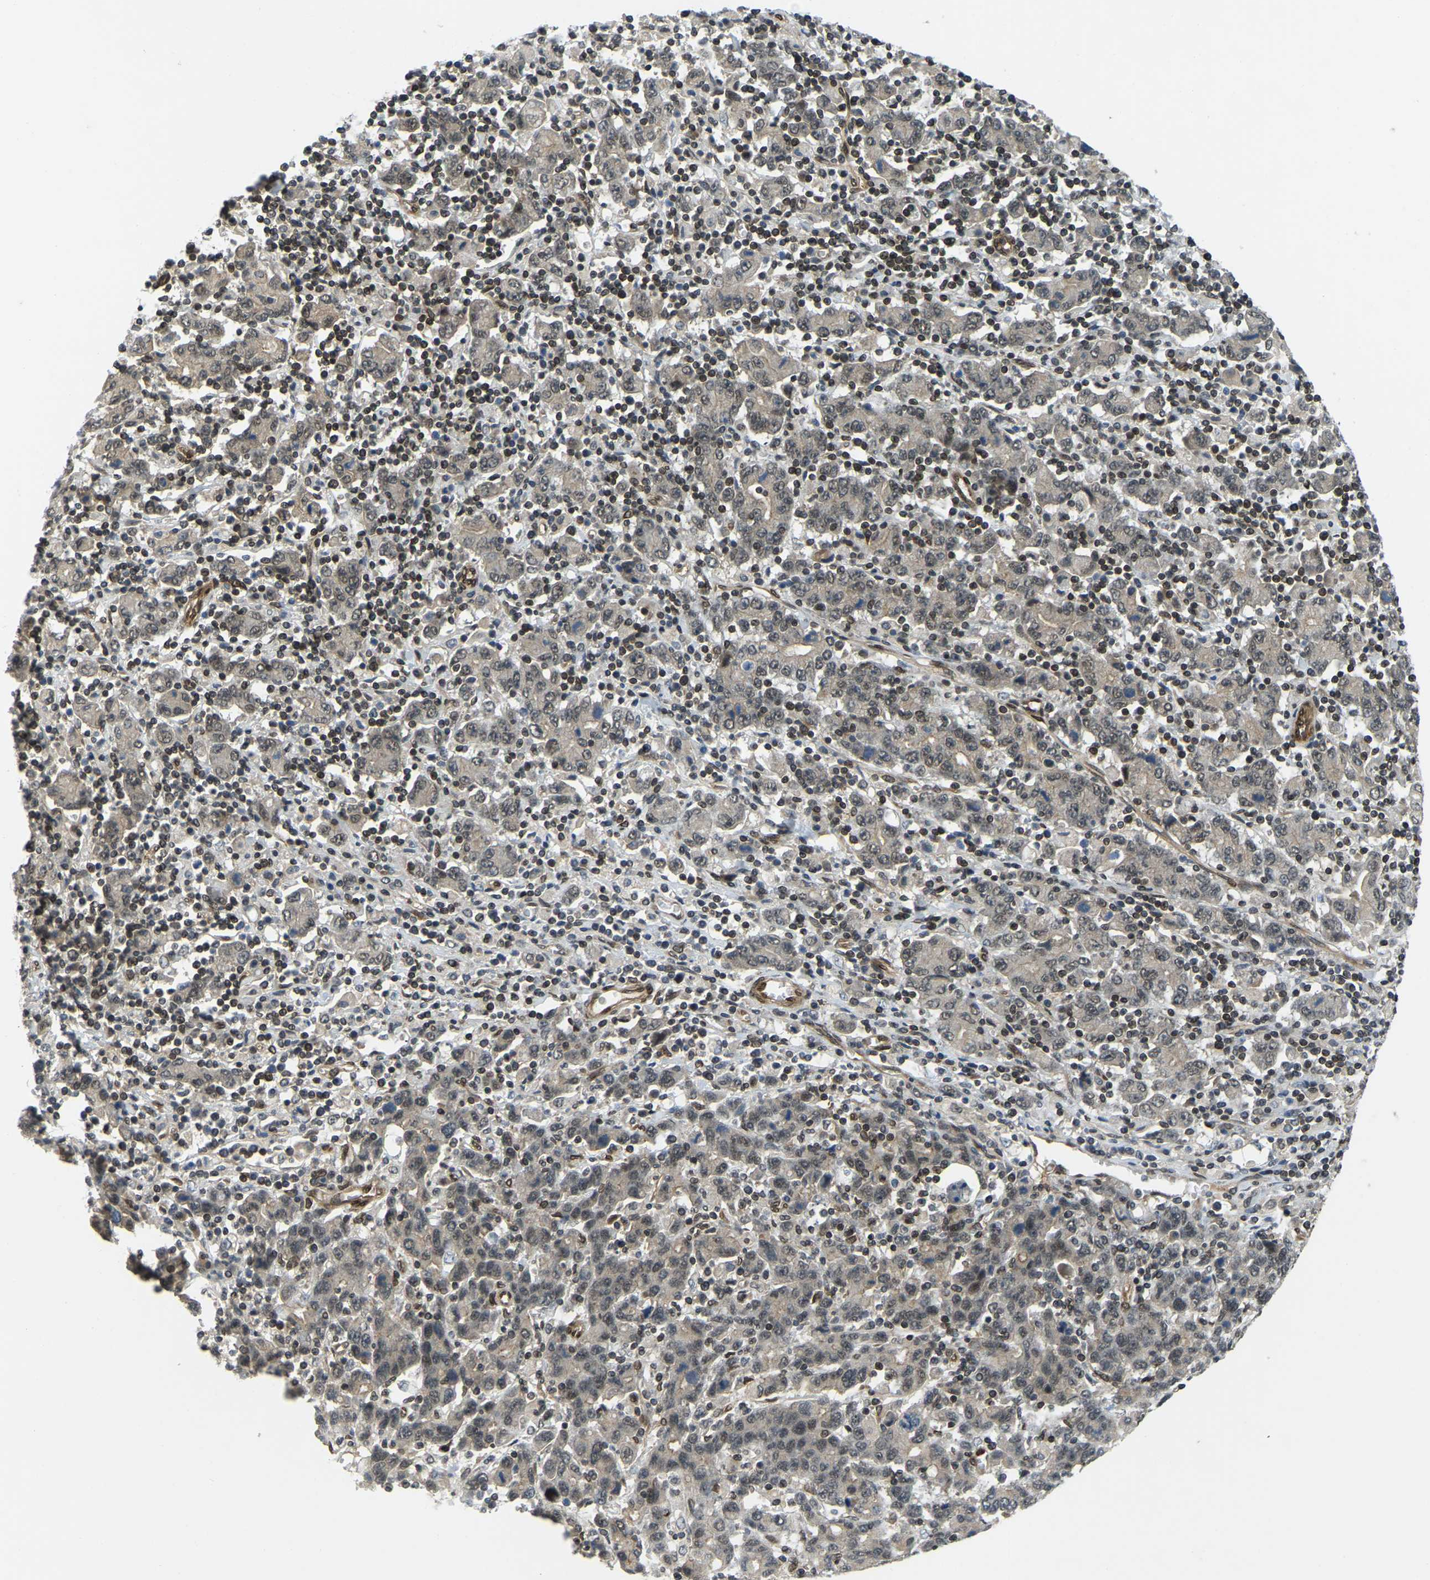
{"staining": {"intensity": "weak", "quantity": "<25%", "location": "nuclear"}, "tissue": "stomach cancer", "cell_type": "Tumor cells", "image_type": "cancer", "snomed": [{"axis": "morphology", "description": "Adenocarcinoma, NOS"}, {"axis": "topography", "description": "Stomach, upper"}], "caption": "This is an immunohistochemistry photomicrograph of human adenocarcinoma (stomach). There is no staining in tumor cells.", "gene": "SYNE1", "patient": {"sex": "male", "age": 69}}